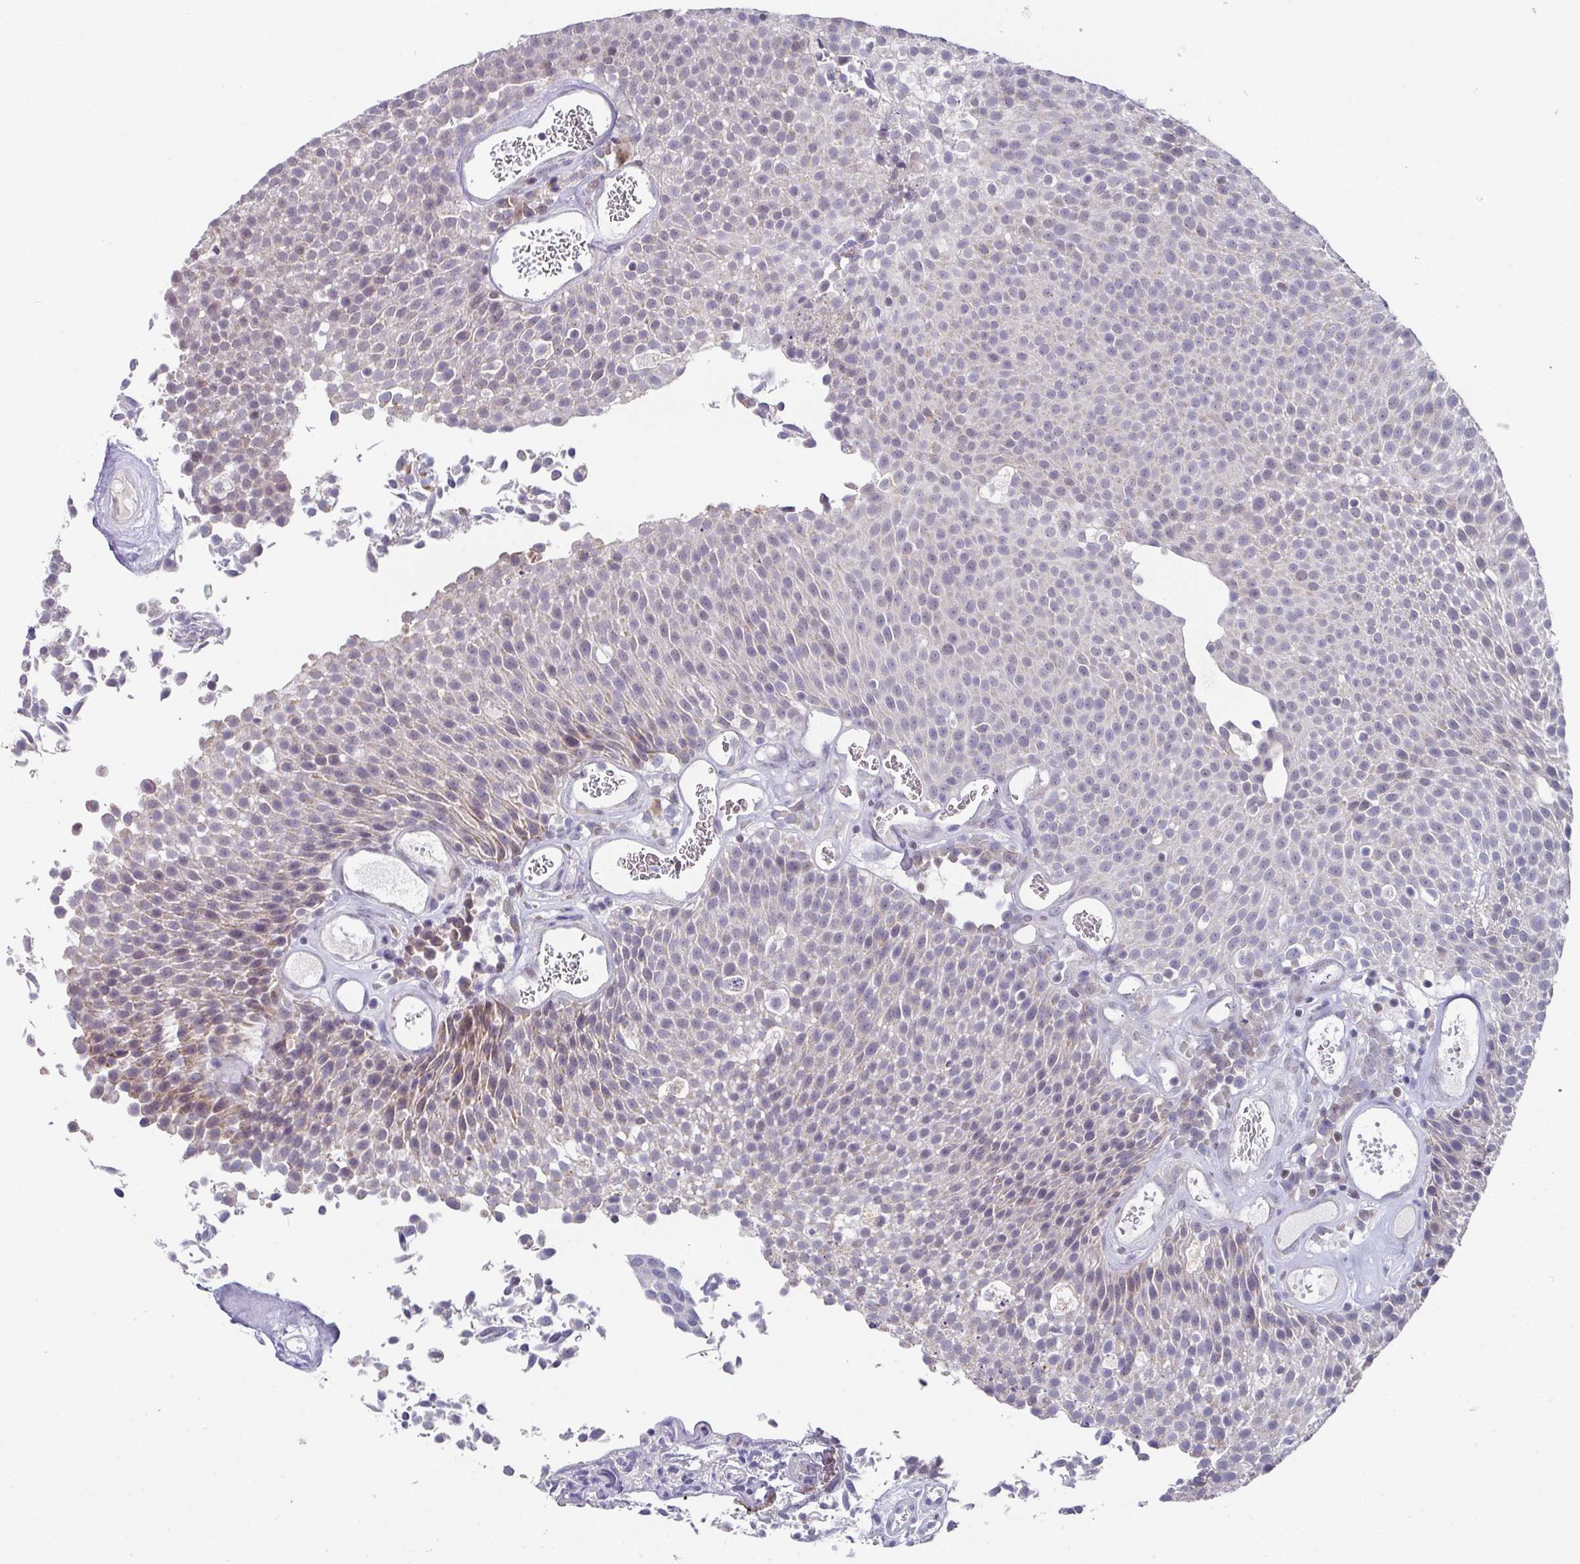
{"staining": {"intensity": "weak", "quantity": "<25%", "location": "cytoplasmic/membranous"}, "tissue": "urothelial cancer", "cell_type": "Tumor cells", "image_type": "cancer", "snomed": [{"axis": "morphology", "description": "Urothelial carcinoma, Low grade"}, {"axis": "topography", "description": "Urinary bladder"}], "caption": "DAB immunohistochemical staining of human low-grade urothelial carcinoma displays no significant expression in tumor cells.", "gene": "CBX7", "patient": {"sex": "female", "age": 79}}